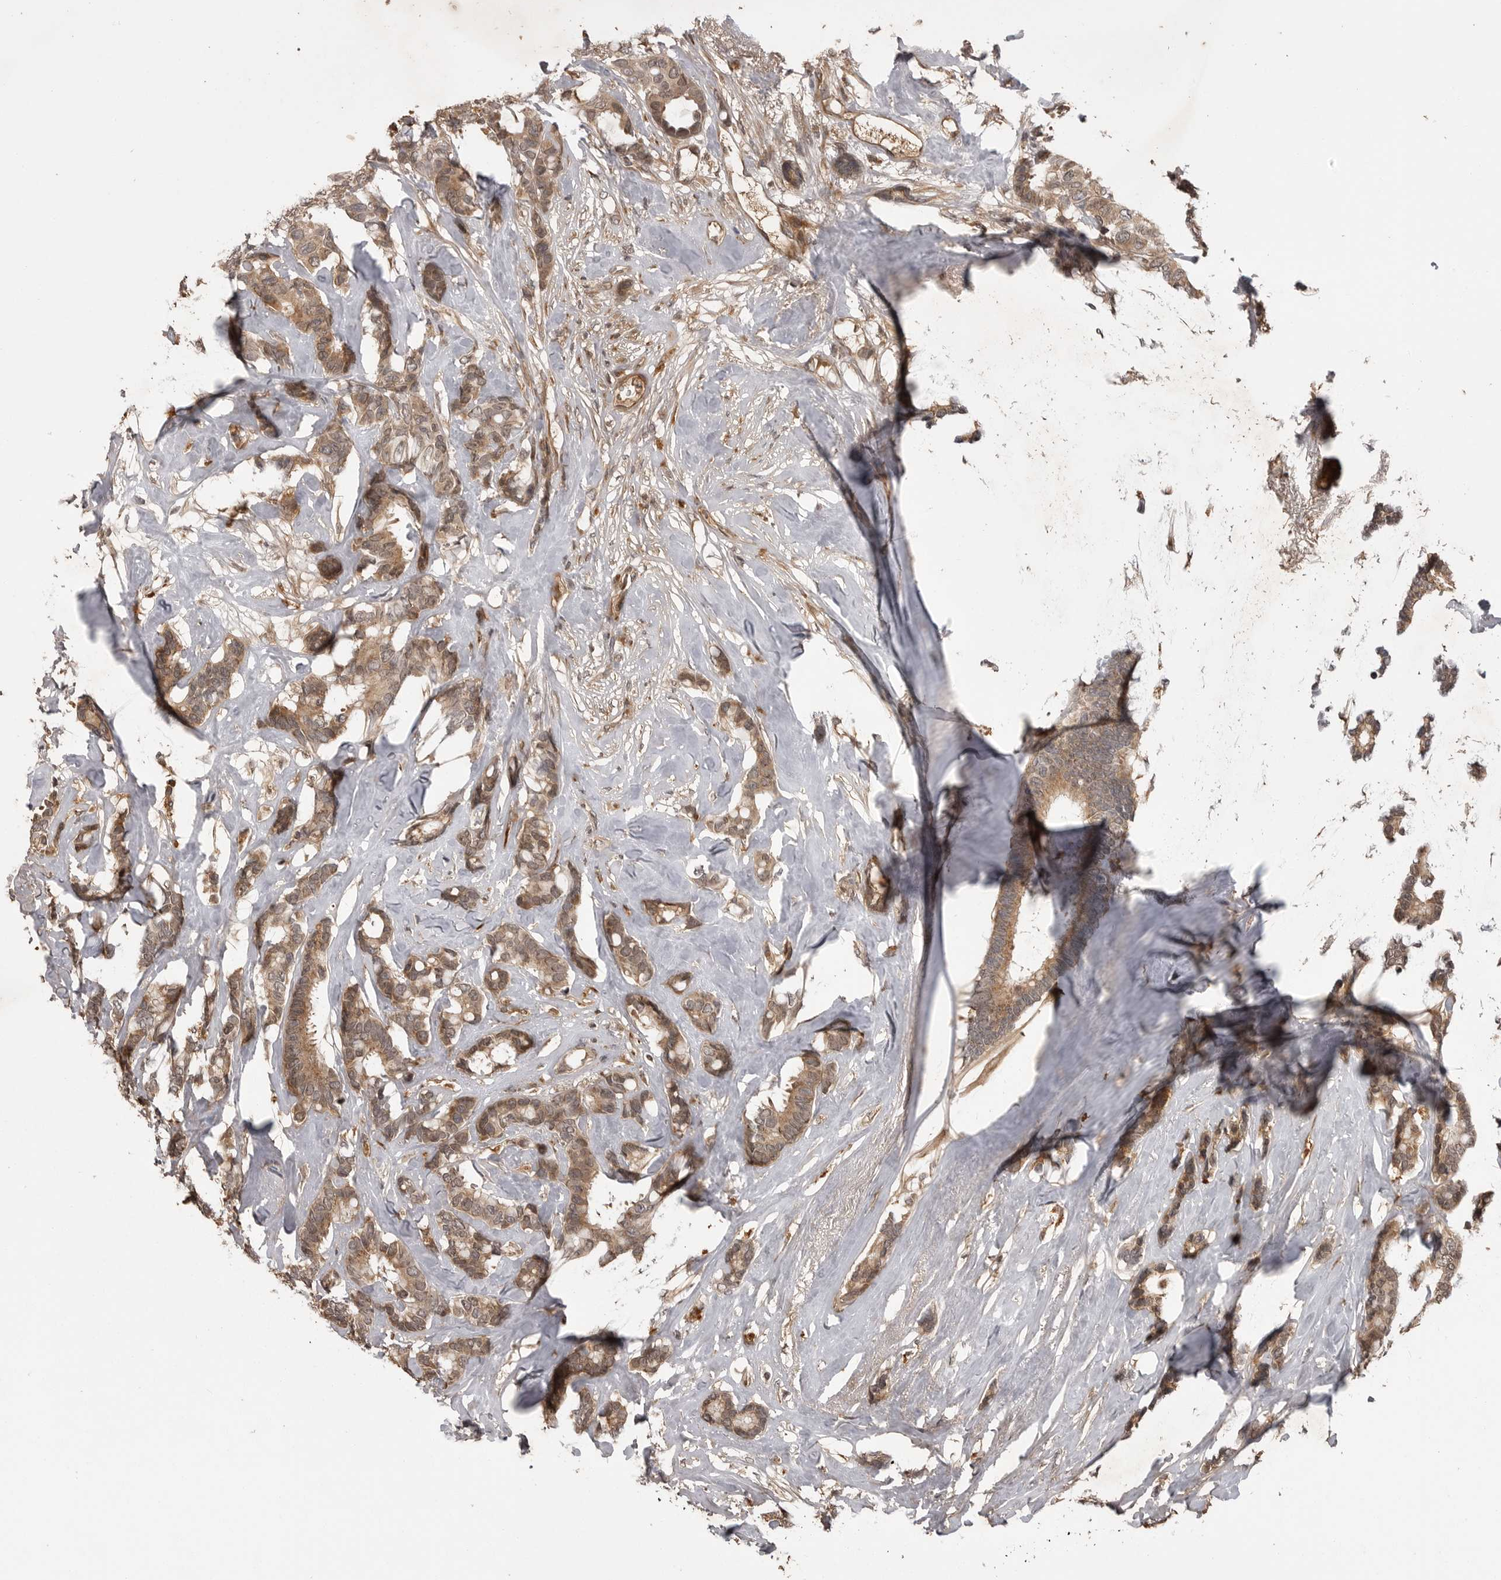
{"staining": {"intensity": "moderate", "quantity": ">75%", "location": "cytoplasmic/membranous"}, "tissue": "breast cancer", "cell_type": "Tumor cells", "image_type": "cancer", "snomed": [{"axis": "morphology", "description": "Duct carcinoma"}, {"axis": "topography", "description": "Breast"}], "caption": "Breast invasive ductal carcinoma stained with a protein marker exhibits moderate staining in tumor cells.", "gene": "AKAP7", "patient": {"sex": "female", "age": 87}}